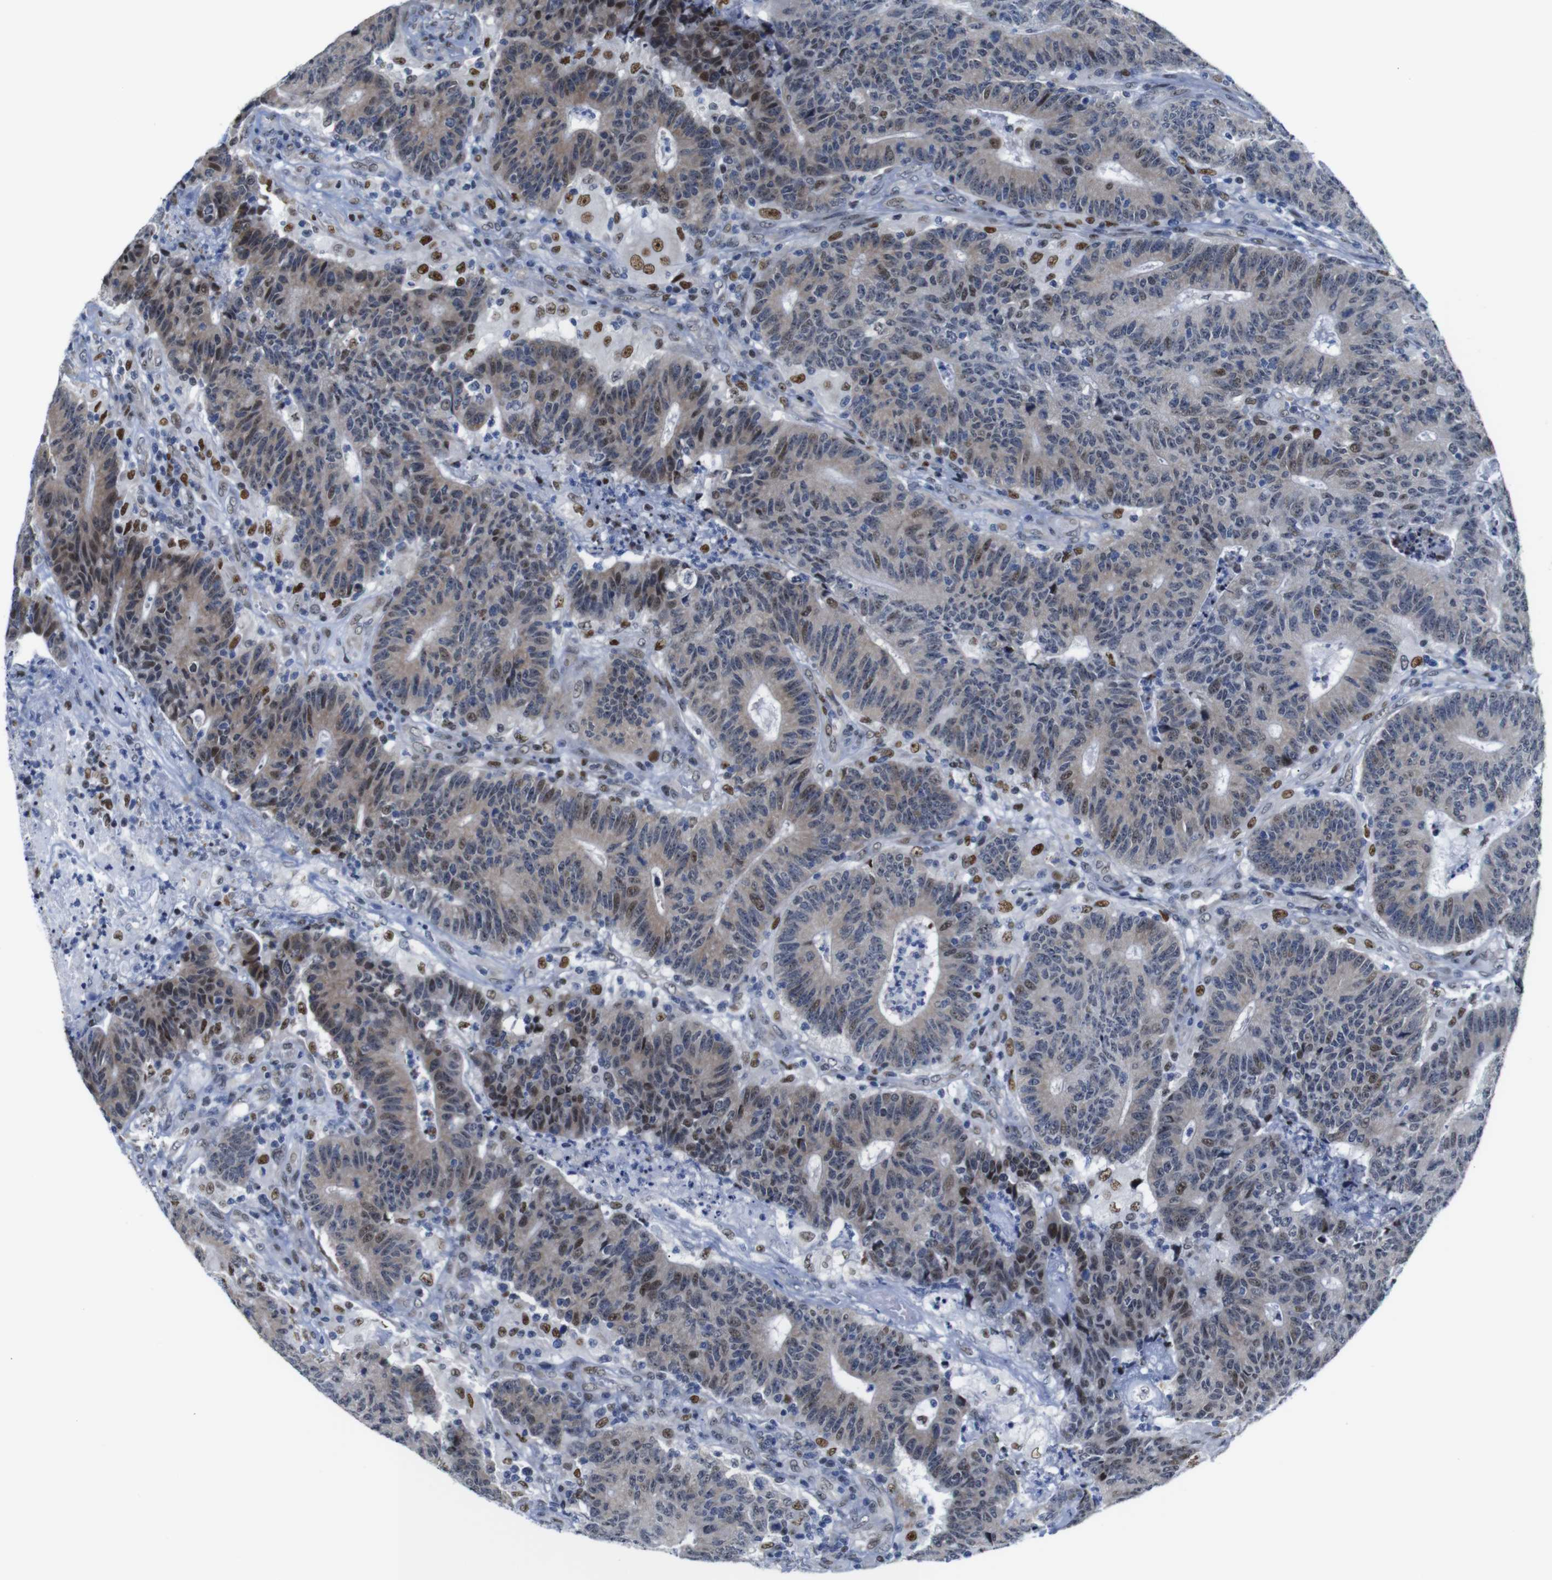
{"staining": {"intensity": "weak", "quantity": "25%-75%", "location": "cytoplasmic/membranous,nuclear"}, "tissue": "colorectal cancer", "cell_type": "Tumor cells", "image_type": "cancer", "snomed": [{"axis": "morphology", "description": "Normal tissue, NOS"}, {"axis": "morphology", "description": "Adenocarcinoma, NOS"}, {"axis": "topography", "description": "Colon"}], "caption": "Colorectal cancer (adenocarcinoma) stained with immunohistochemistry (IHC) displays weak cytoplasmic/membranous and nuclear expression in about 25%-75% of tumor cells. The staining was performed using DAB (3,3'-diaminobenzidine) to visualize the protein expression in brown, while the nuclei were stained in blue with hematoxylin (Magnification: 20x).", "gene": "GATA6", "patient": {"sex": "female", "age": 75}}